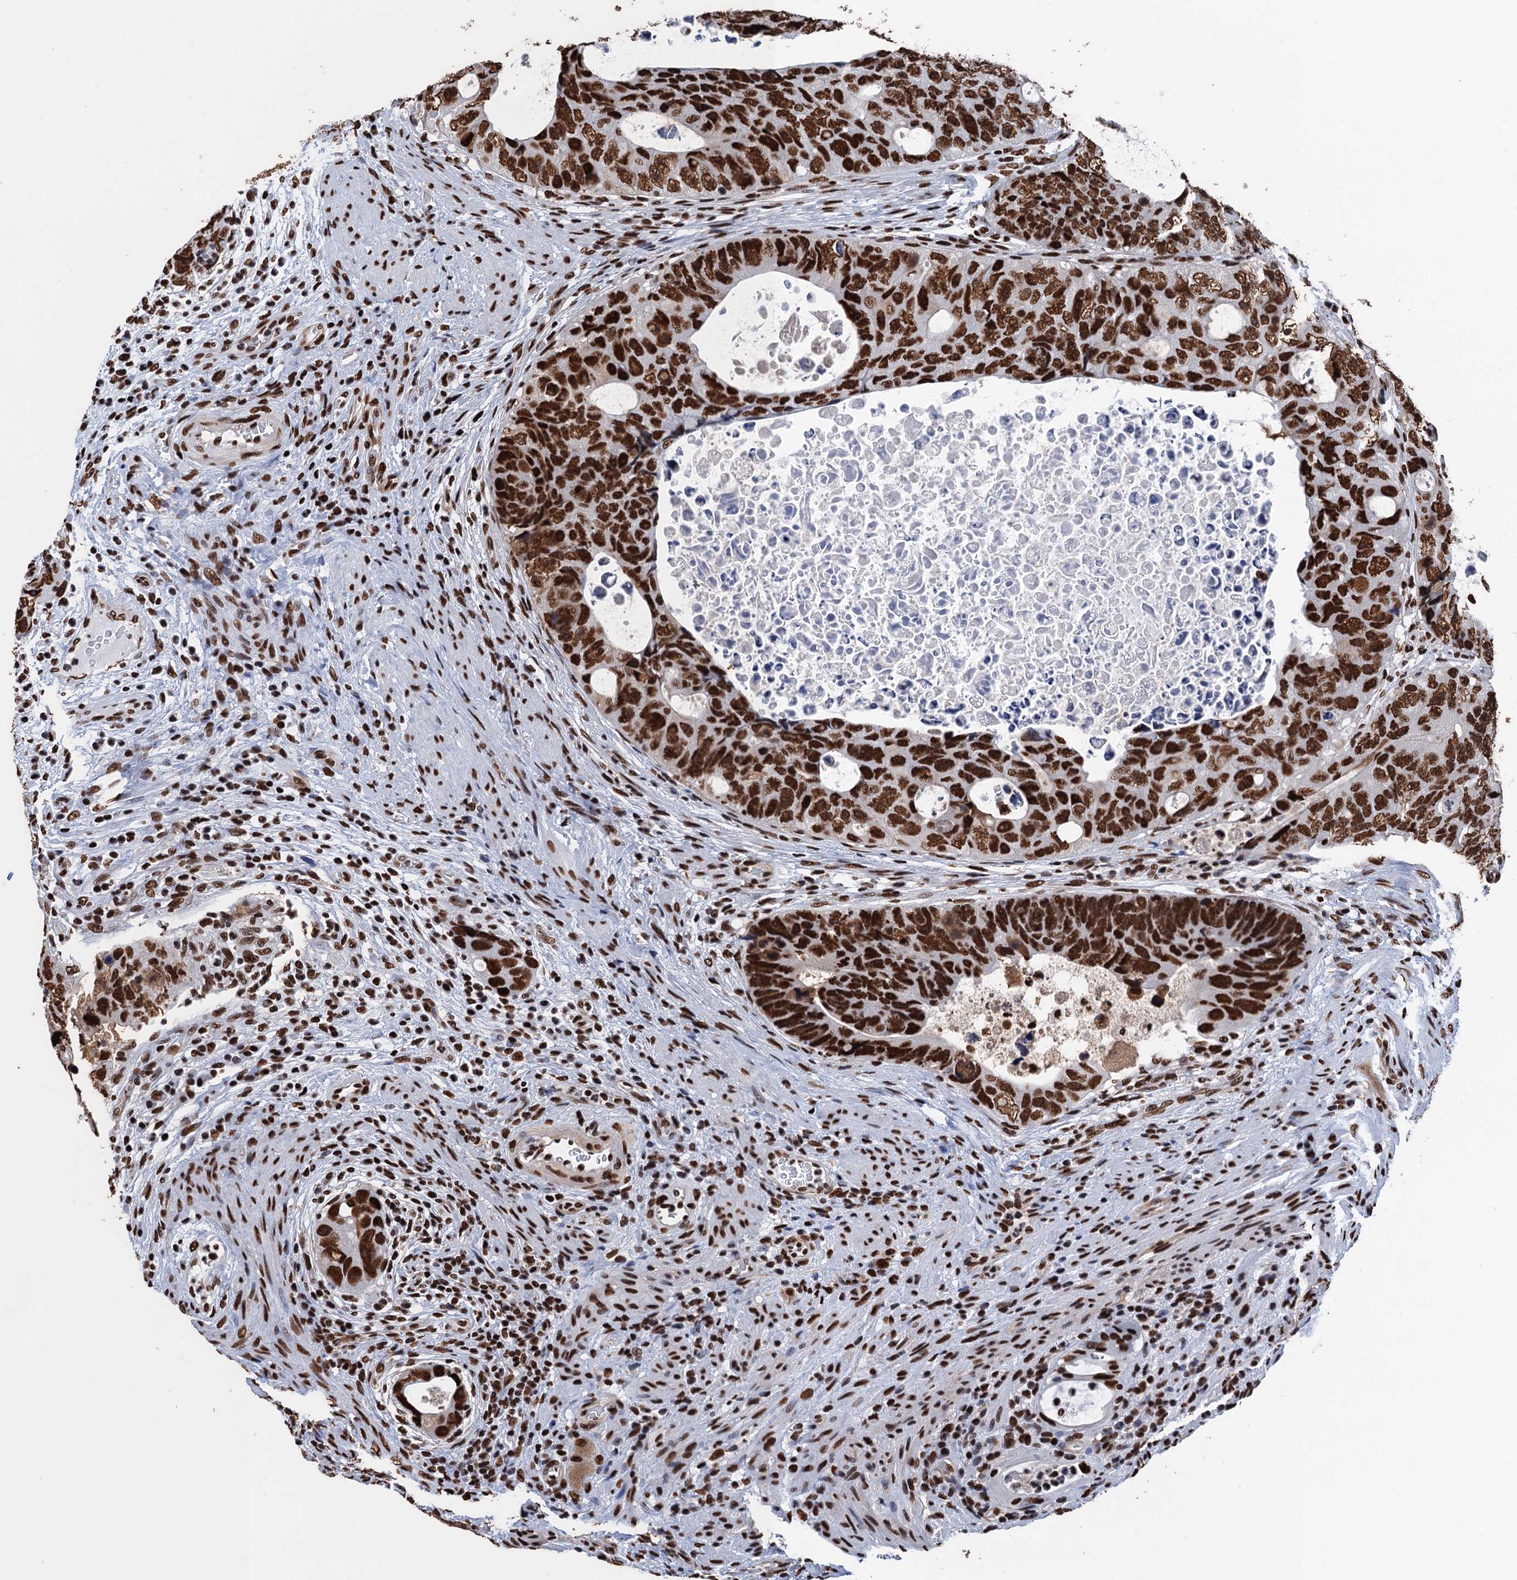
{"staining": {"intensity": "strong", "quantity": ">75%", "location": "nuclear"}, "tissue": "colorectal cancer", "cell_type": "Tumor cells", "image_type": "cancer", "snomed": [{"axis": "morphology", "description": "Adenocarcinoma, NOS"}, {"axis": "topography", "description": "Rectum"}], "caption": "Colorectal cancer (adenocarcinoma) was stained to show a protein in brown. There is high levels of strong nuclear positivity in about >75% of tumor cells.", "gene": "UBA2", "patient": {"sex": "male", "age": 59}}